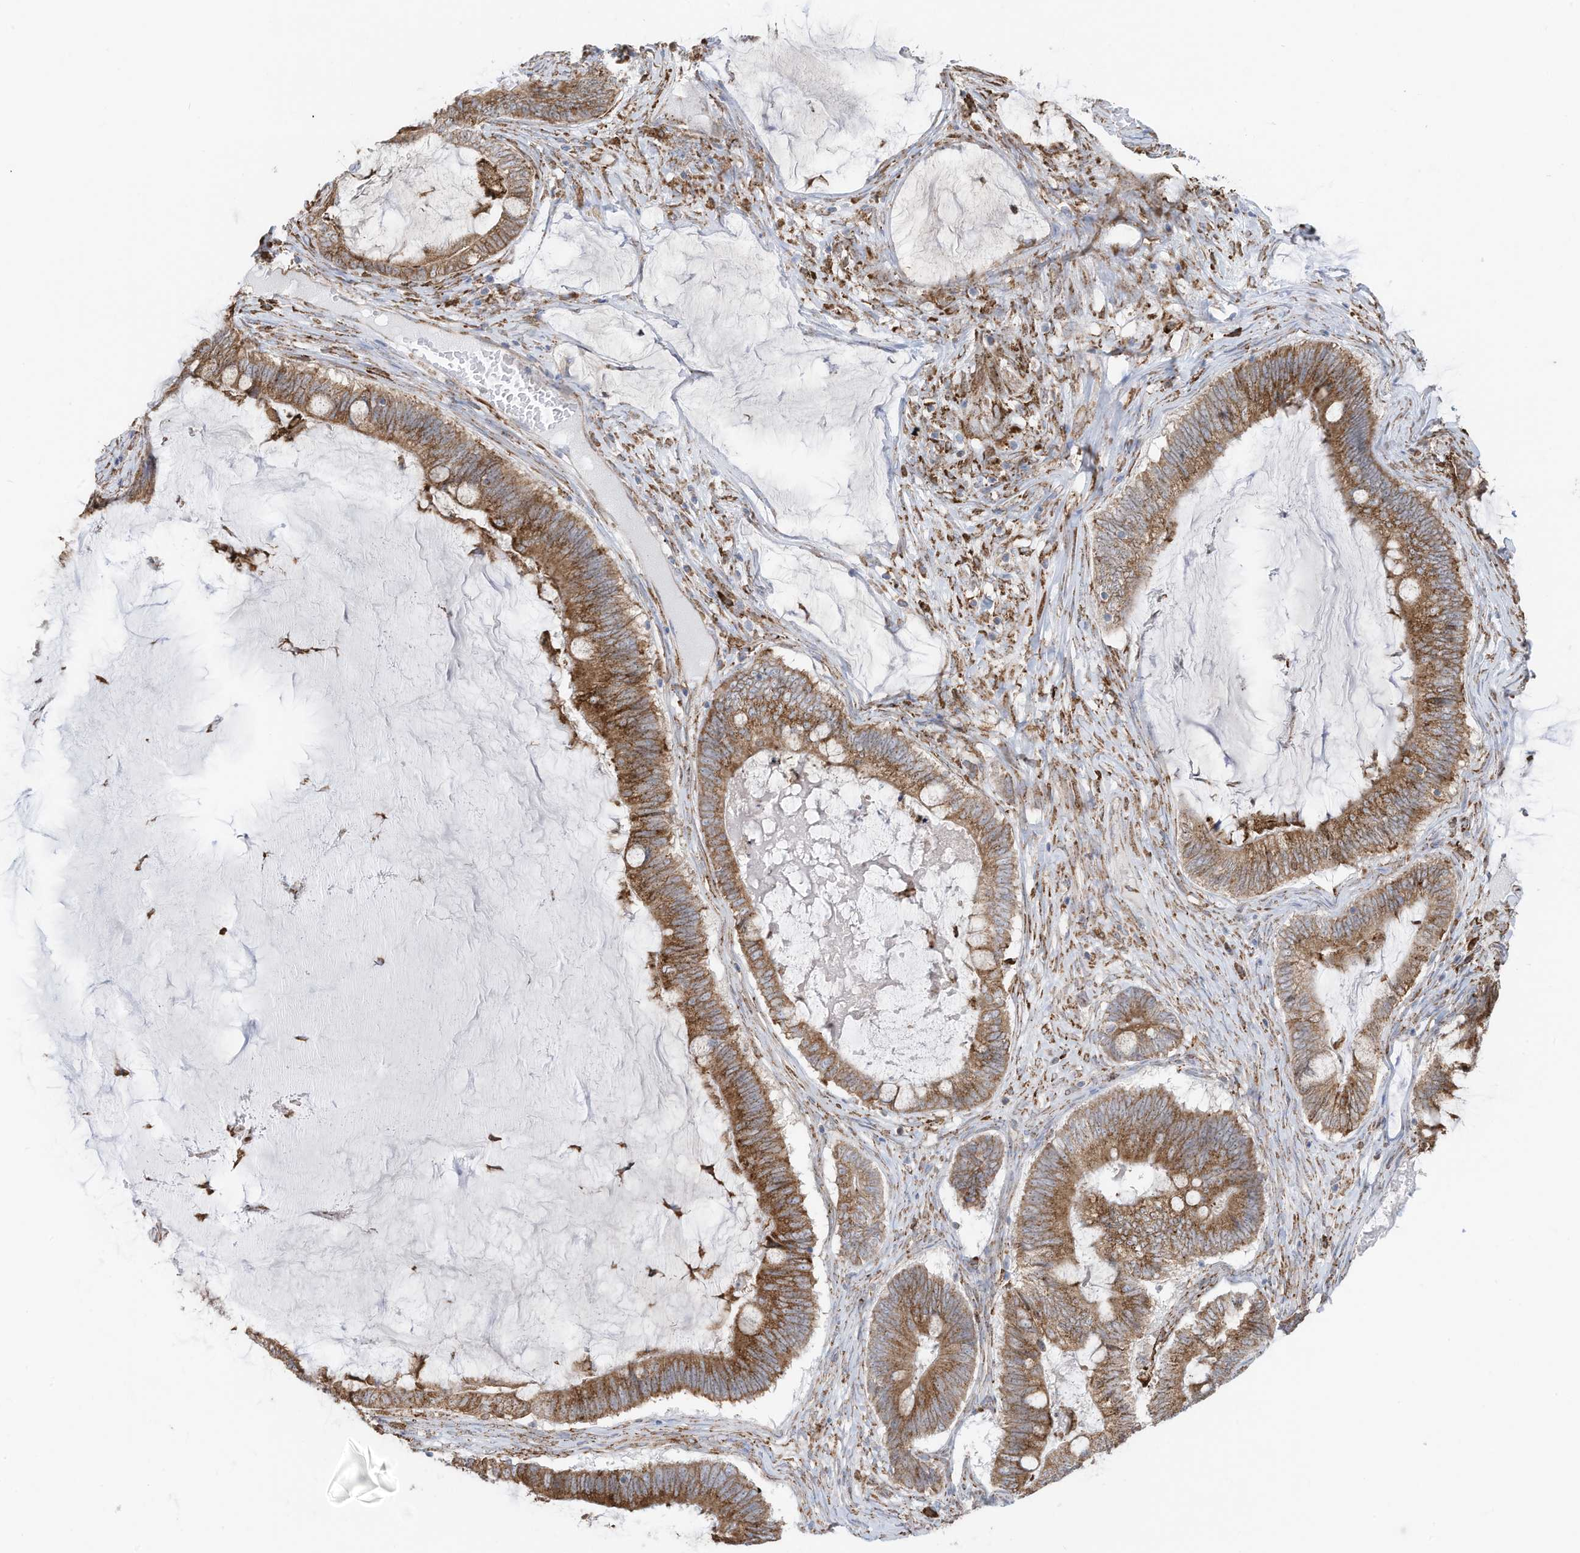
{"staining": {"intensity": "moderate", "quantity": ">75%", "location": "cytoplasmic/membranous"}, "tissue": "ovarian cancer", "cell_type": "Tumor cells", "image_type": "cancer", "snomed": [{"axis": "morphology", "description": "Cystadenocarcinoma, mucinous, NOS"}, {"axis": "topography", "description": "Ovary"}], "caption": "An image showing moderate cytoplasmic/membranous staining in about >75% of tumor cells in ovarian cancer, as visualized by brown immunohistochemical staining.", "gene": "ZNF354C", "patient": {"sex": "female", "age": 61}}